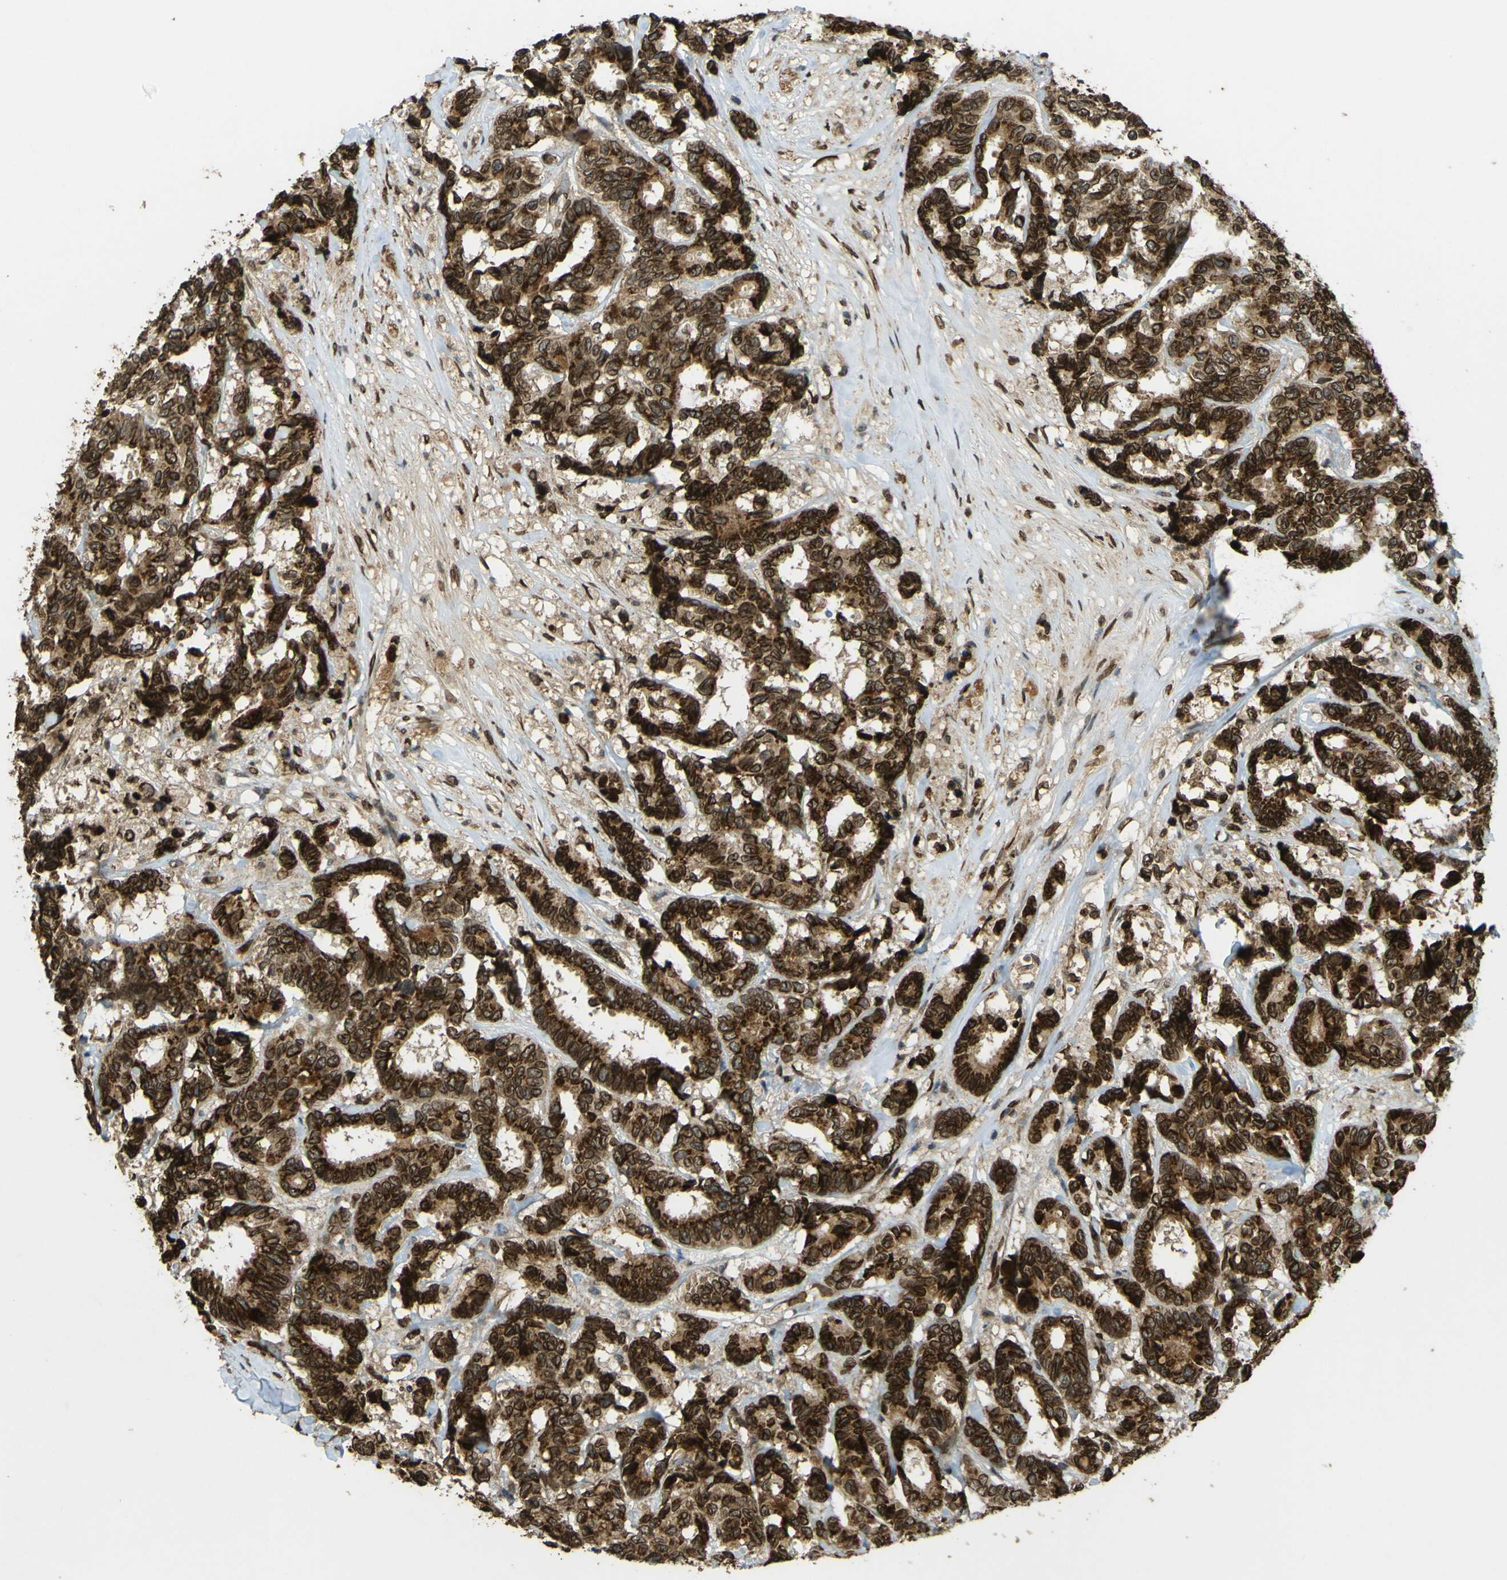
{"staining": {"intensity": "strong", "quantity": ">75%", "location": "cytoplasmic/membranous,nuclear"}, "tissue": "breast cancer", "cell_type": "Tumor cells", "image_type": "cancer", "snomed": [{"axis": "morphology", "description": "Duct carcinoma"}, {"axis": "topography", "description": "Breast"}], "caption": "Protein staining exhibits strong cytoplasmic/membranous and nuclear staining in approximately >75% of tumor cells in breast cancer (intraductal carcinoma).", "gene": "GALNT1", "patient": {"sex": "female", "age": 87}}